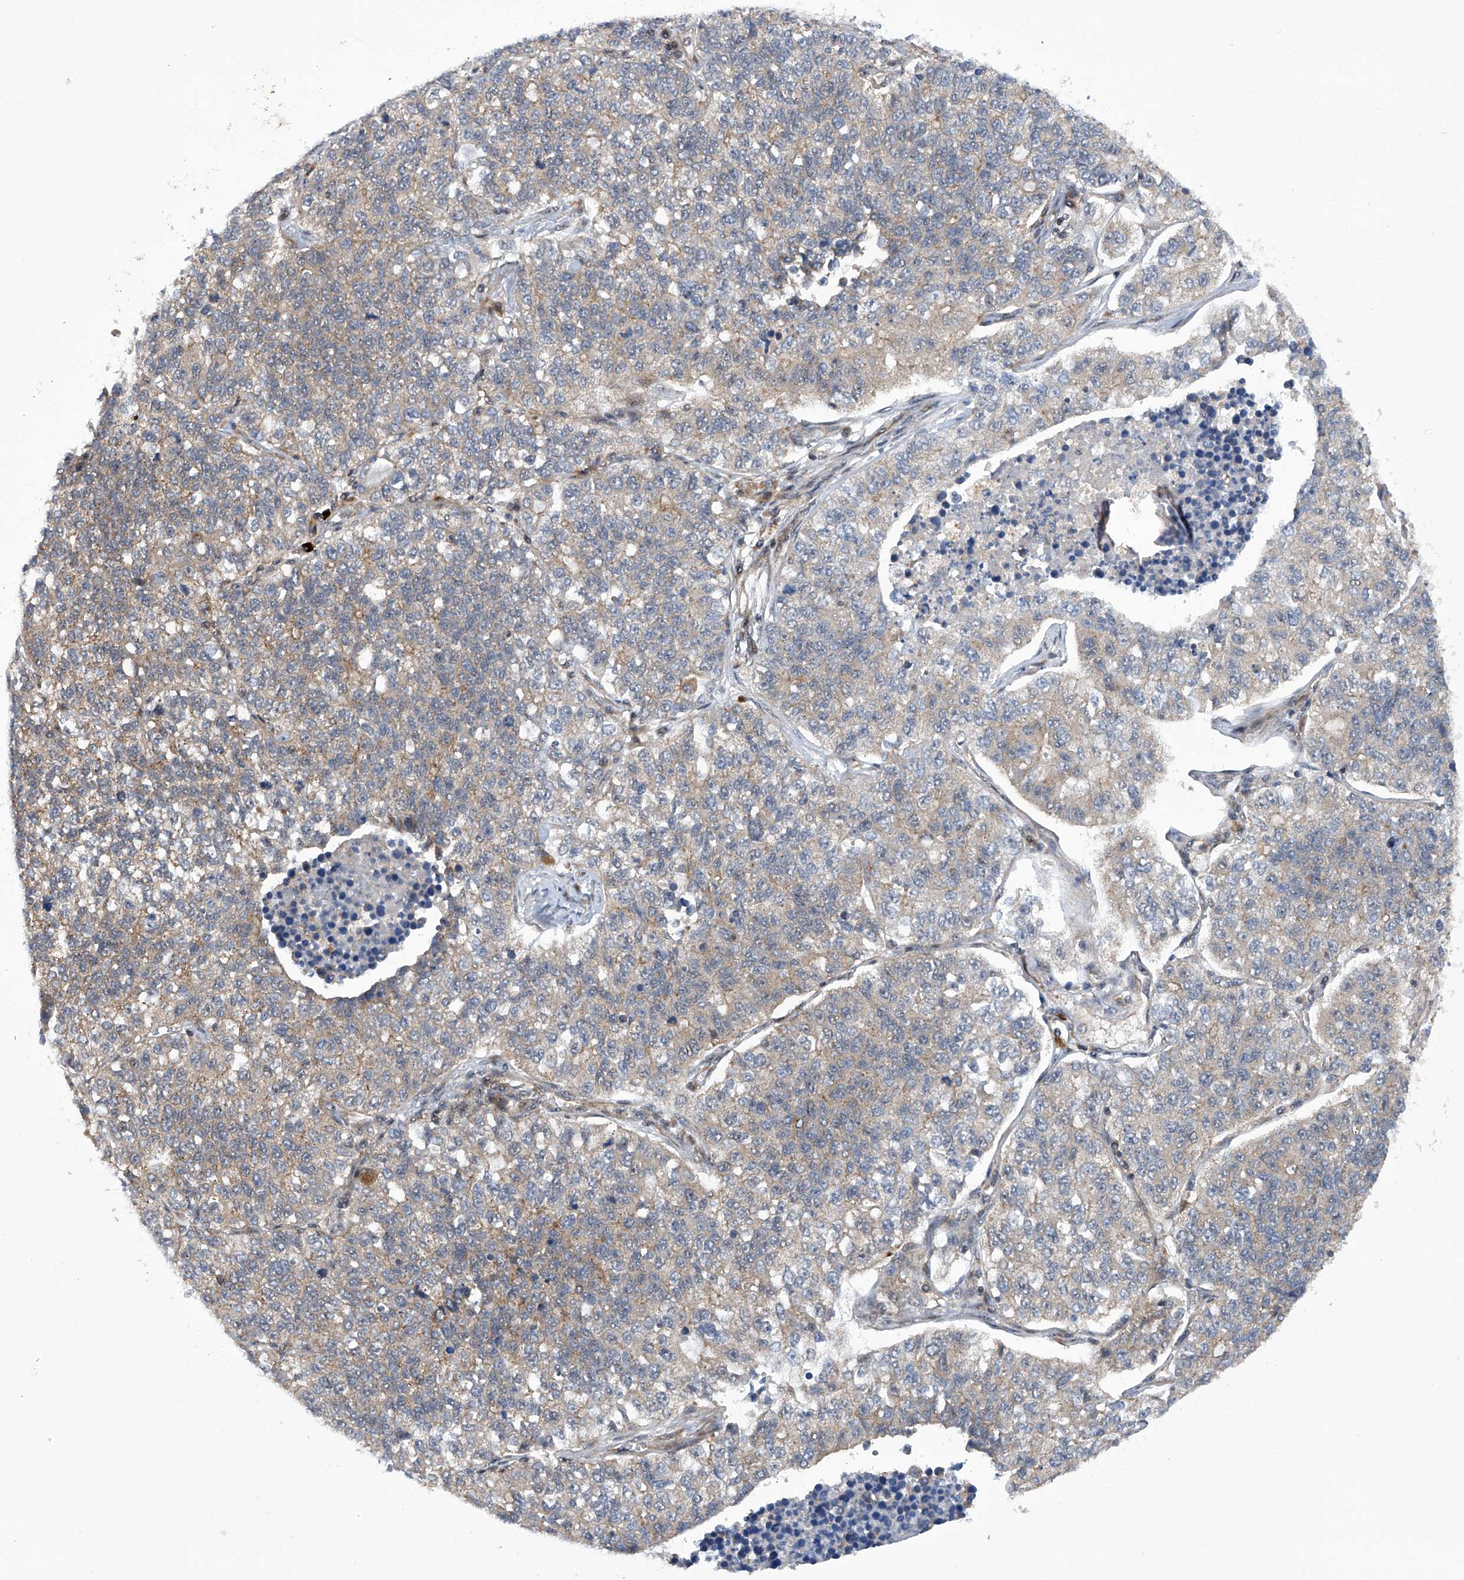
{"staining": {"intensity": "weak", "quantity": "25%-75%", "location": "cytoplasmic/membranous"}, "tissue": "lung cancer", "cell_type": "Tumor cells", "image_type": "cancer", "snomed": [{"axis": "morphology", "description": "Adenocarcinoma, NOS"}, {"axis": "topography", "description": "Lung"}], "caption": "Weak cytoplasmic/membranous positivity is present in approximately 25%-75% of tumor cells in lung cancer (adenocarcinoma).", "gene": "CISH", "patient": {"sex": "male", "age": 49}}